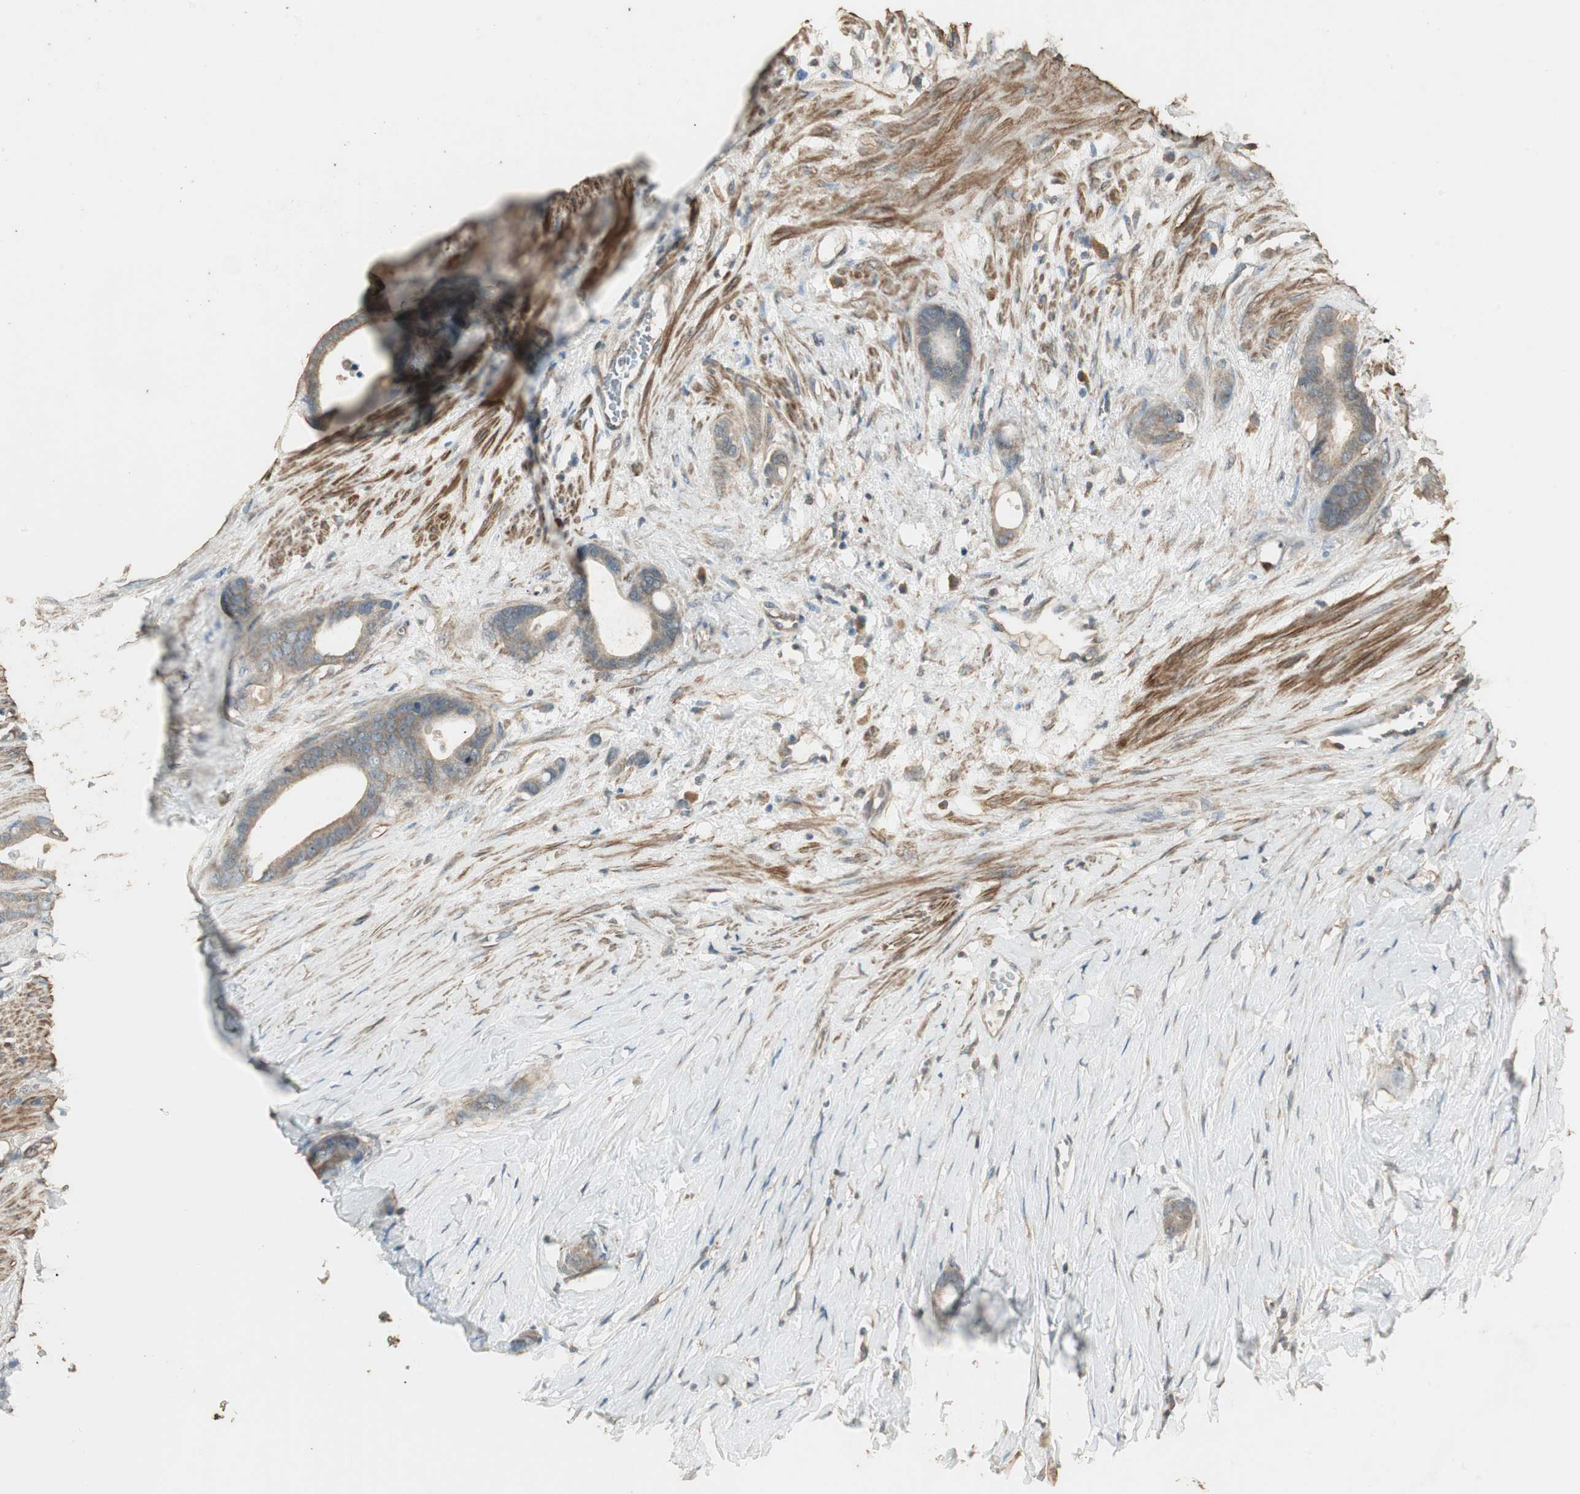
{"staining": {"intensity": "weak", "quantity": "25%-75%", "location": "cytoplasmic/membranous"}, "tissue": "stomach cancer", "cell_type": "Tumor cells", "image_type": "cancer", "snomed": [{"axis": "morphology", "description": "Adenocarcinoma, NOS"}, {"axis": "topography", "description": "Stomach"}], "caption": "The immunohistochemical stain highlights weak cytoplasmic/membranous expression in tumor cells of stomach cancer (adenocarcinoma) tissue.", "gene": "USP2", "patient": {"sex": "female", "age": 75}}